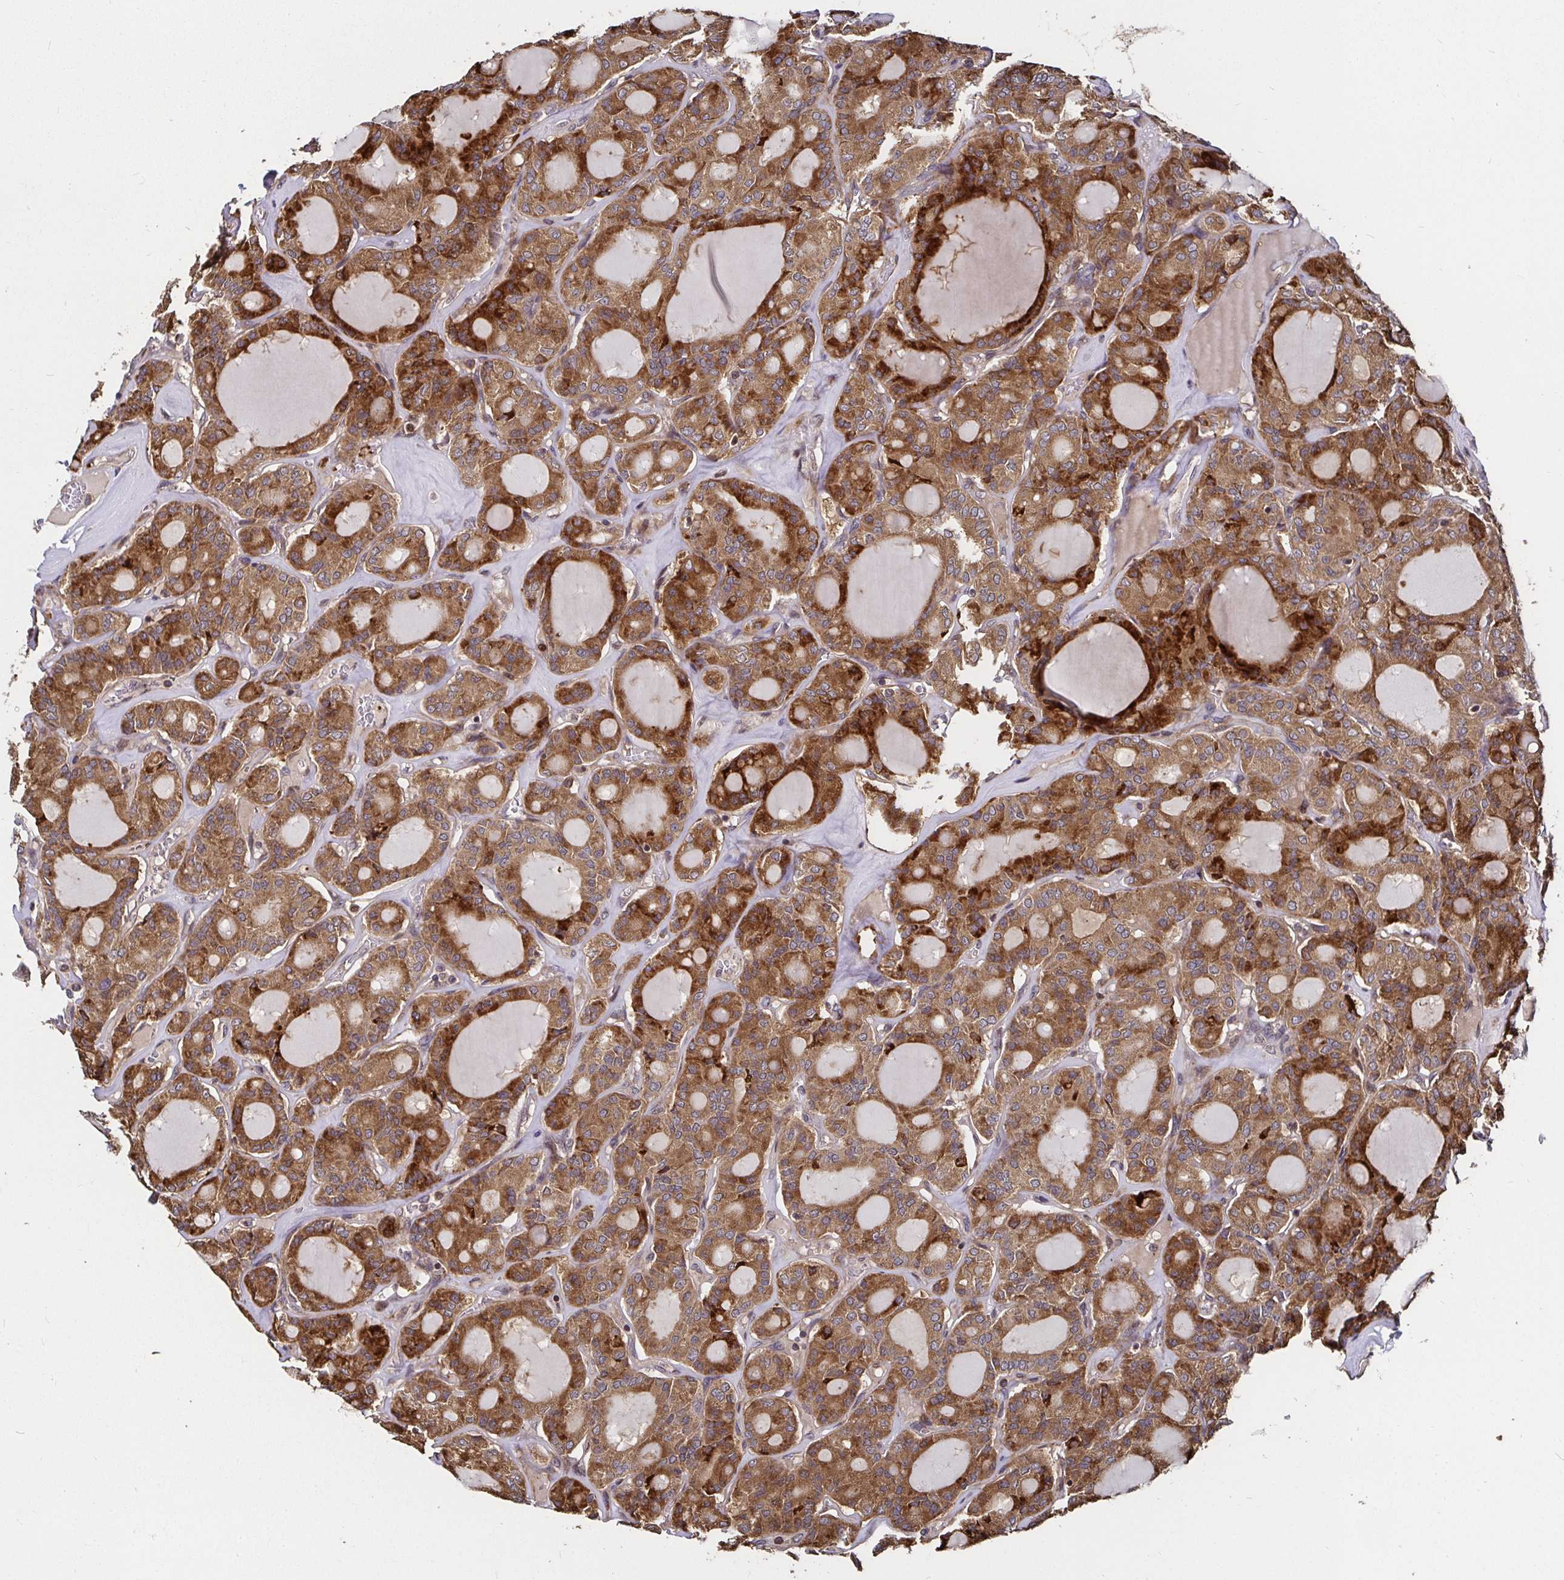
{"staining": {"intensity": "moderate", "quantity": ">75%", "location": "cytoplasmic/membranous"}, "tissue": "thyroid cancer", "cell_type": "Tumor cells", "image_type": "cancer", "snomed": [{"axis": "morphology", "description": "Papillary adenocarcinoma, NOS"}, {"axis": "topography", "description": "Thyroid gland"}], "caption": "About >75% of tumor cells in thyroid cancer demonstrate moderate cytoplasmic/membranous protein staining as visualized by brown immunohistochemical staining.", "gene": "MLST8", "patient": {"sex": "male", "age": 87}}